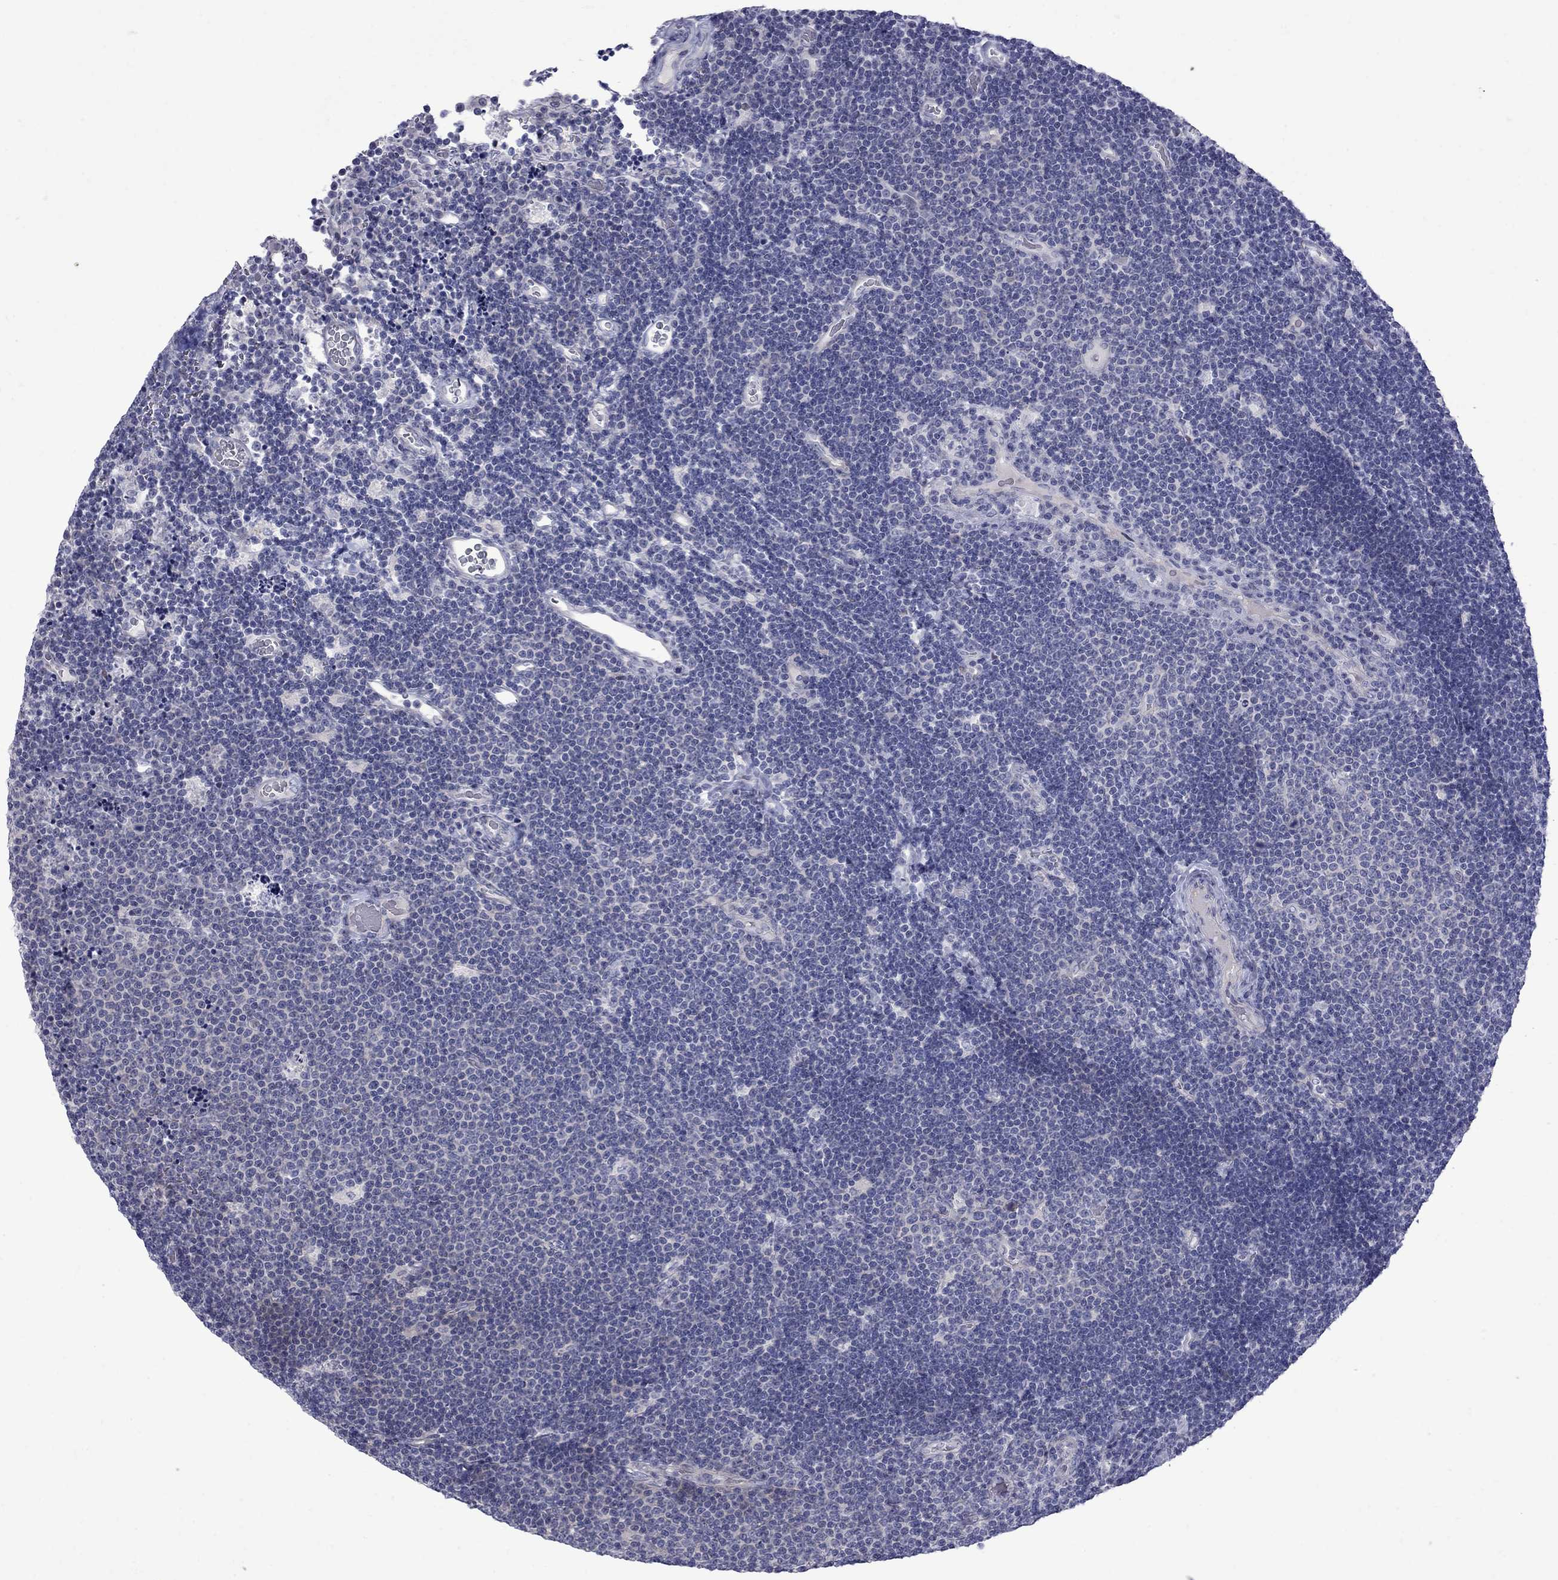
{"staining": {"intensity": "negative", "quantity": "none", "location": "none"}, "tissue": "lymphoma", "cell_type": "Tumor cells", "image_type": "cancer", "snomed": [{"axis": "morphology", "description": "Malignant lymphoma, non-Hodgkin's type, Low grade"}, {"axis": "topography", "description": "Brain"}], "caption": "This micrograph is of low-grade malignant lymphoma, non-Hodgkin's type stained with immunohistochemistry to label a protein in brown with the nuclei are counter-stained blue. There is no expression in tumor cells.", "gene": "NRARP", "patient": {"sex": "female", "age": 66}}